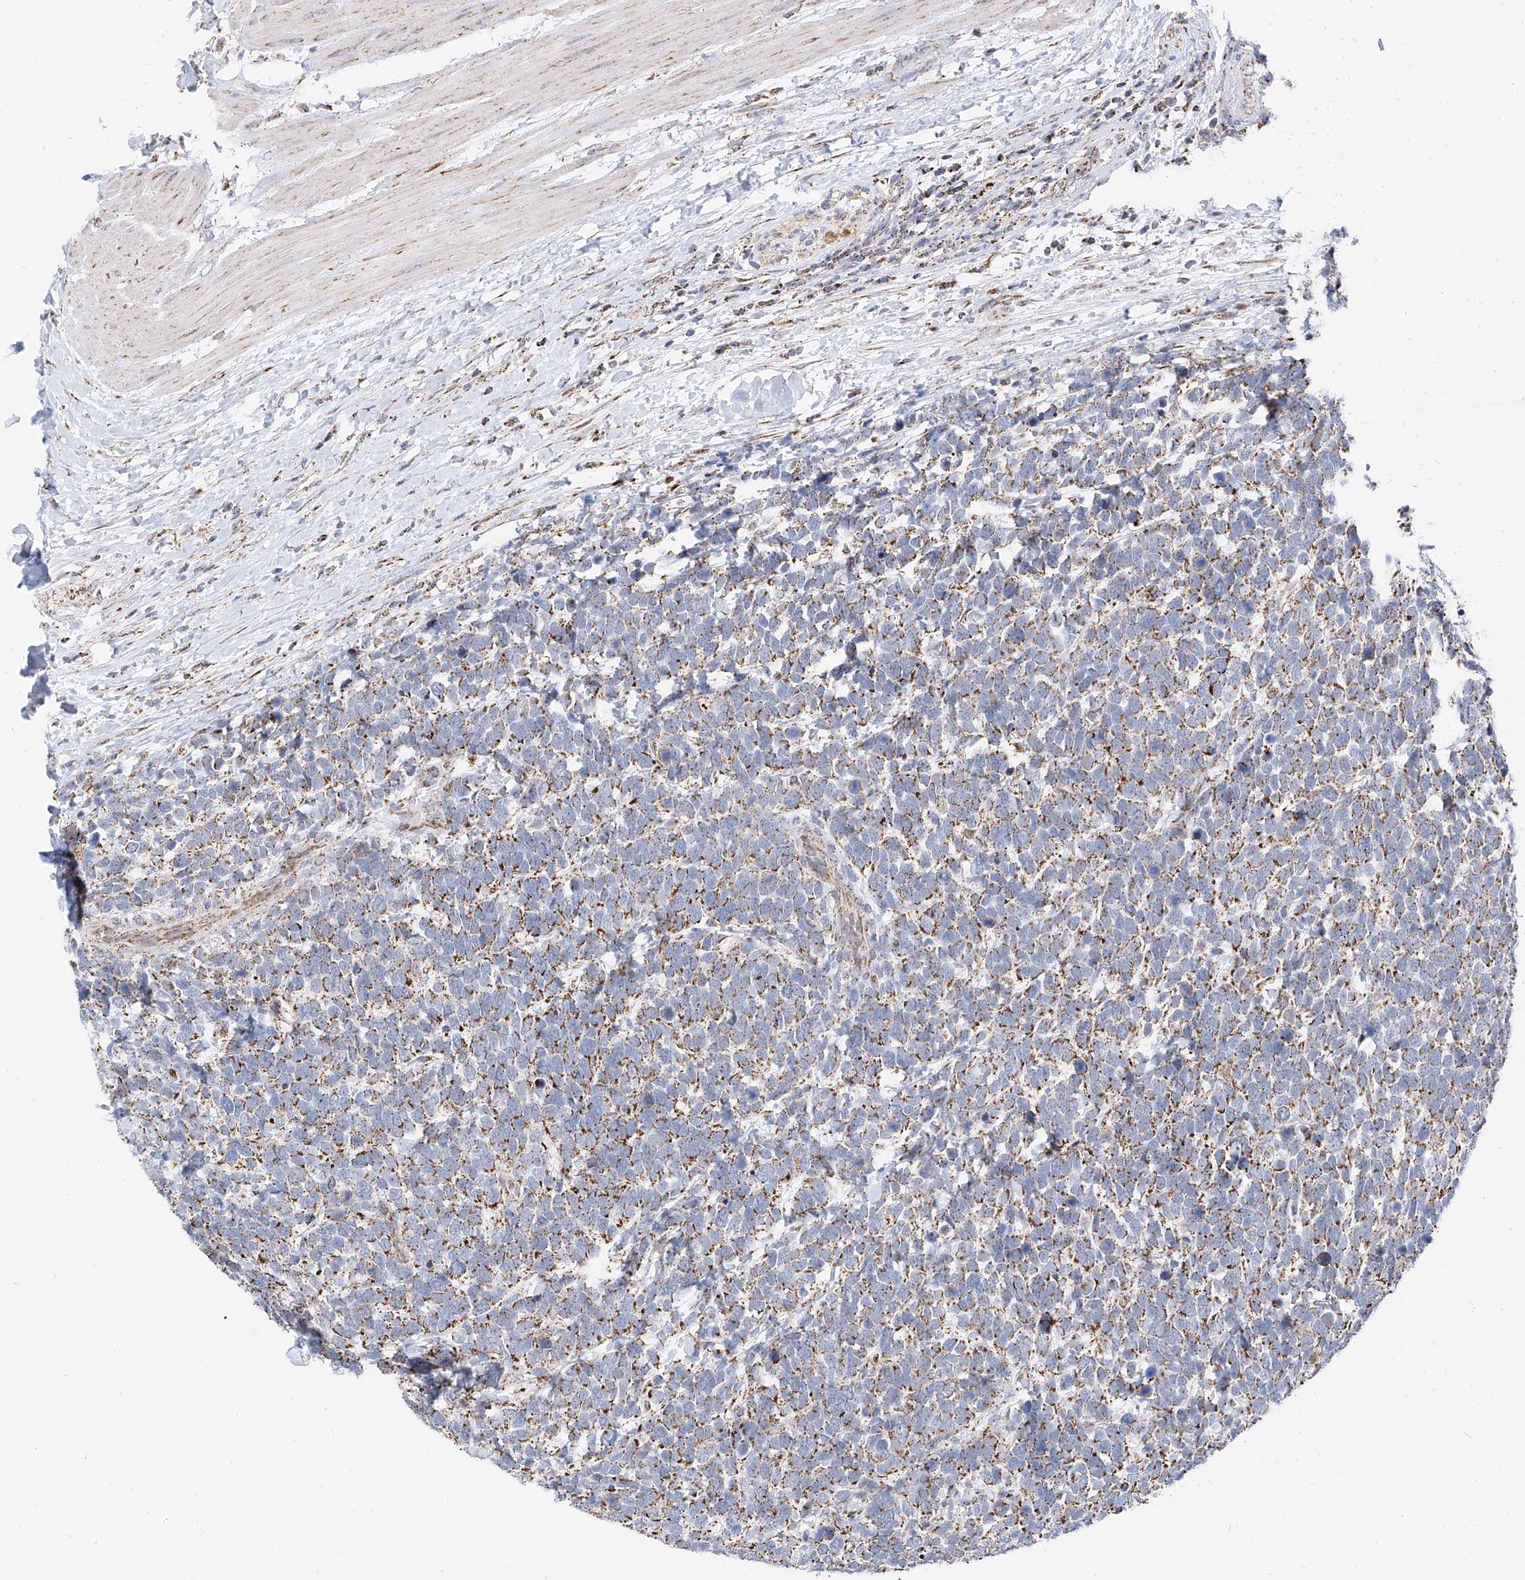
{"staining": {"intensity": "moderate", "quantity": ">75%", "location": "cytoplasmic/membranous"}, "tissue": "urothelial cancer", "cell_type": "Tumor cells", "image_type": "cancer", "snomed": [{"axis": "morphology", "description": "Urothelial carcinoma, High grade"}, {"axis": "topography", "description": "Urinary bladder"}], "caption": "Moderate cytoplasmic/membranous expression for a protein is appreciated in about >75% of tumor cells of urothelial cancer using immunohistochemistry (IHC).", "gene": "NALCN", "patient": {"sex": "female", "age": 82}}